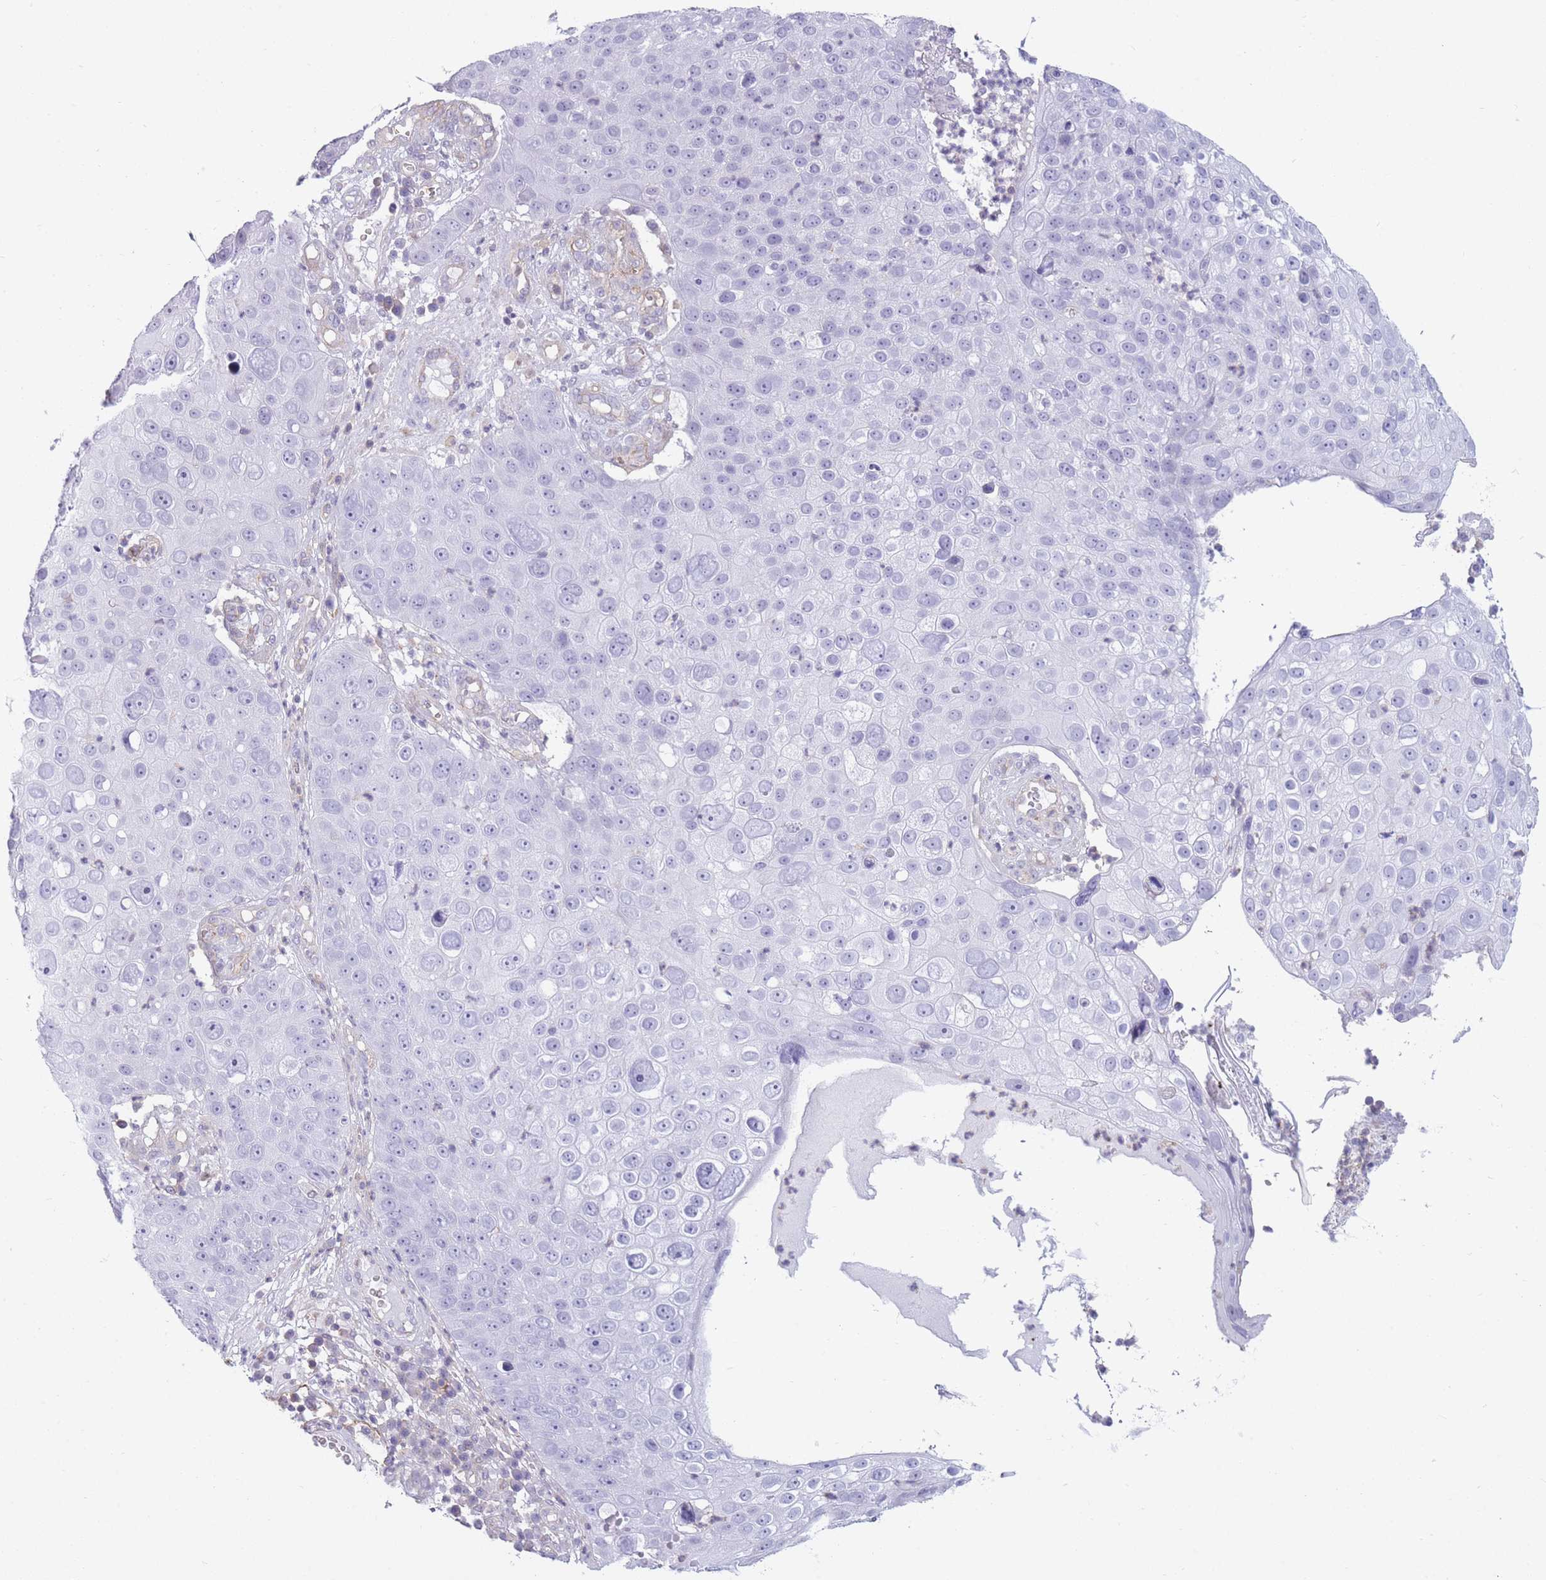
{"staining": {"intensity": "negative", "quantity": "none", "location": "none"}, "tissue": "skin cancer", "cell_type": "Tumor cells", "image_type": "cancer", "snomed": [{"axis": "morphology", "description": "Squamous cell carcinoma, NOS"}, {"axis": "topography", "description": "Skin"}], "caption": "Image shows no significant protein staining in tumor cells of skin squamous cell carcinoma.", "gene": "ADD1", "patient": {"sex": "male", "age": 71}}